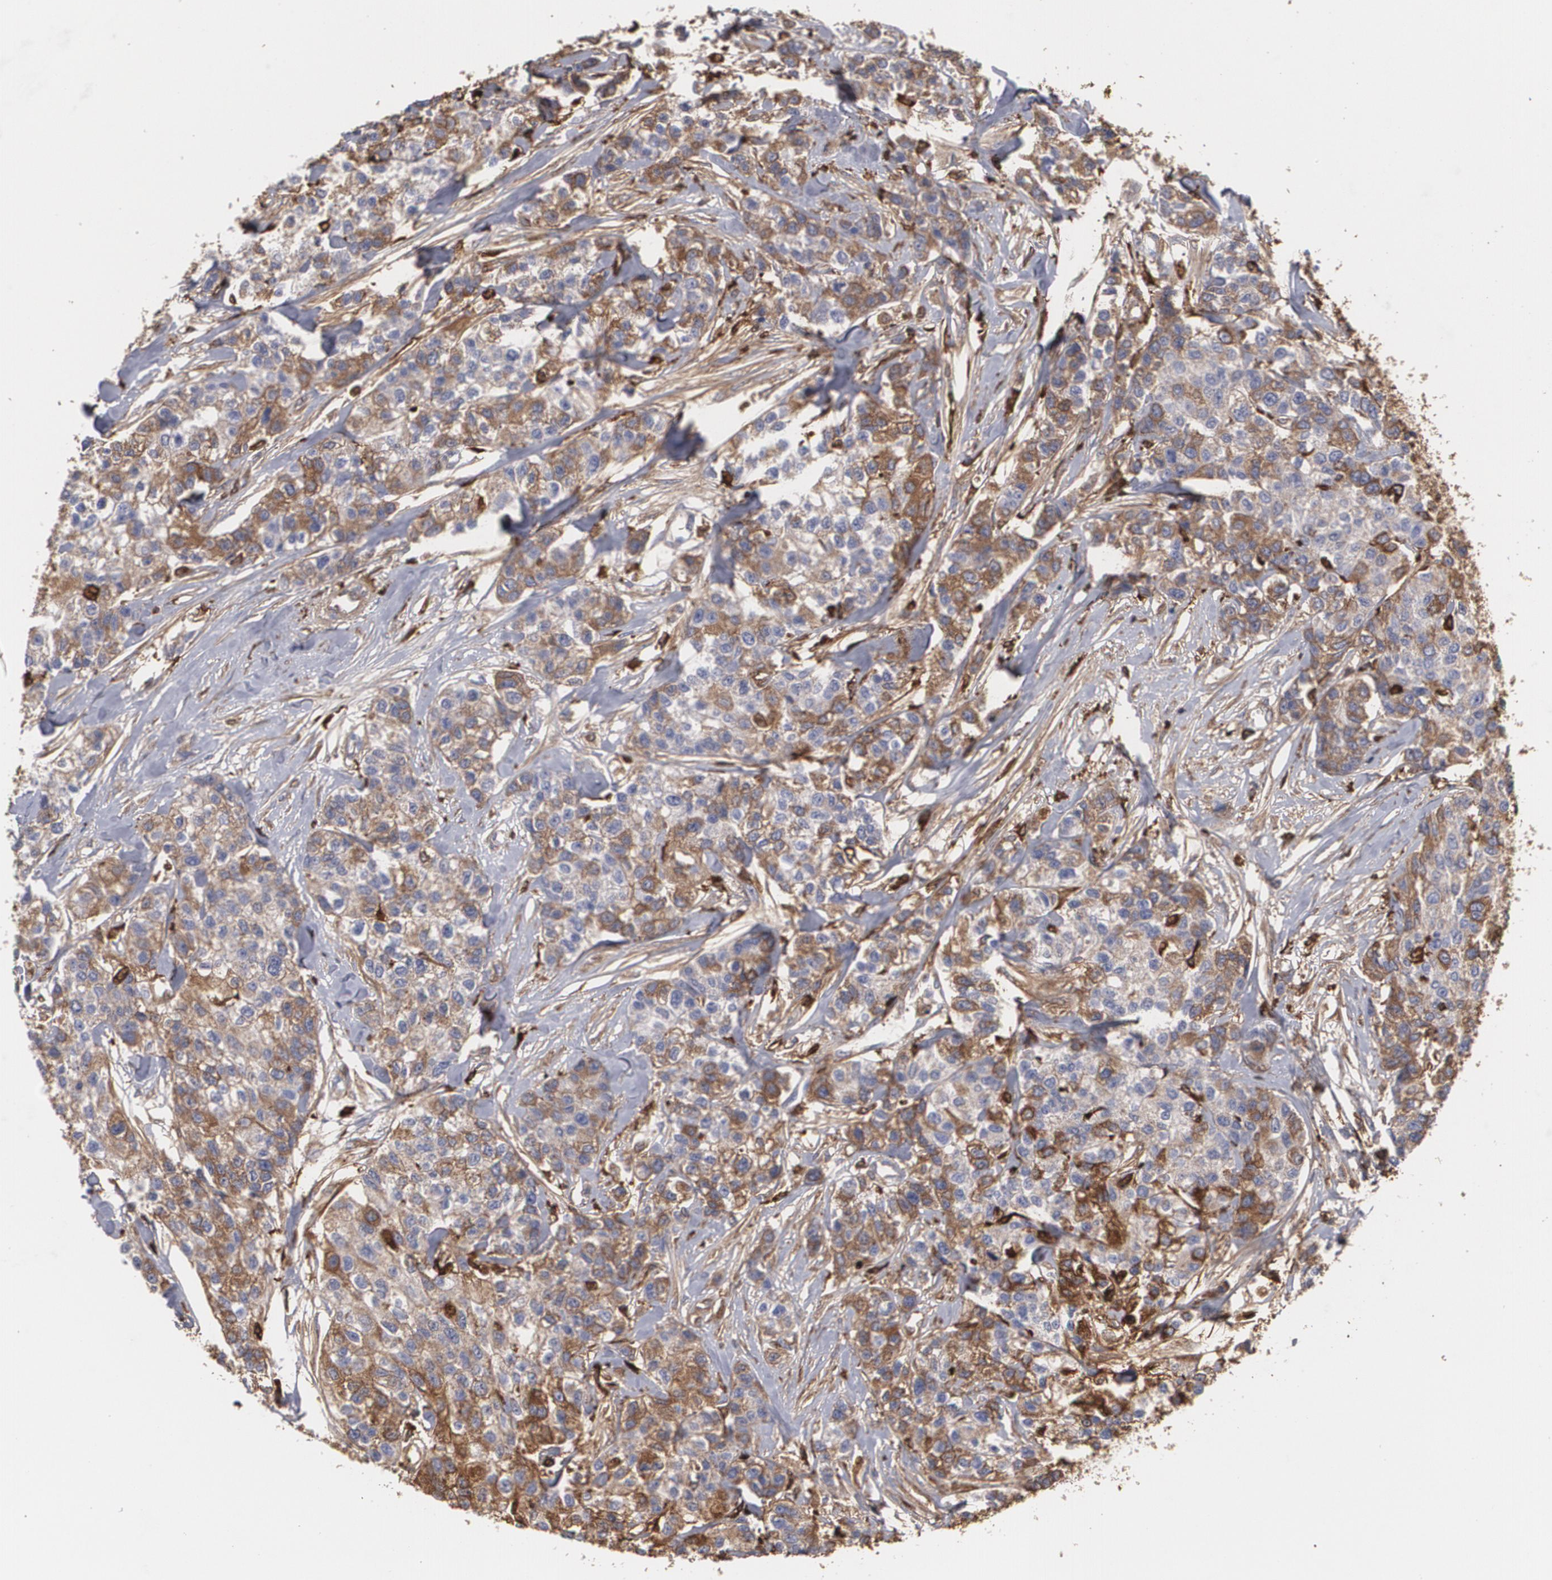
{"staining": {"intensity": "moderate", "quantity": ">75%", "location": "cytoplasmic/membranous"}, "tissue": "breast cancer", "cell_type": "Tumor cells", "image_type": "cancer", "snomed": [{"axis": "morphology", "description": "Duct carcinoma"}, {"axis": "topography", "description": "Breast"}], "caption": "Human breast cancer stained for a protein (brown) exhibits moderate cytoplasmic/membranous positive staining in about >75% of tumor cells.", "gene": "ODC1", "patient": {"sex": "female", "age": 51}}